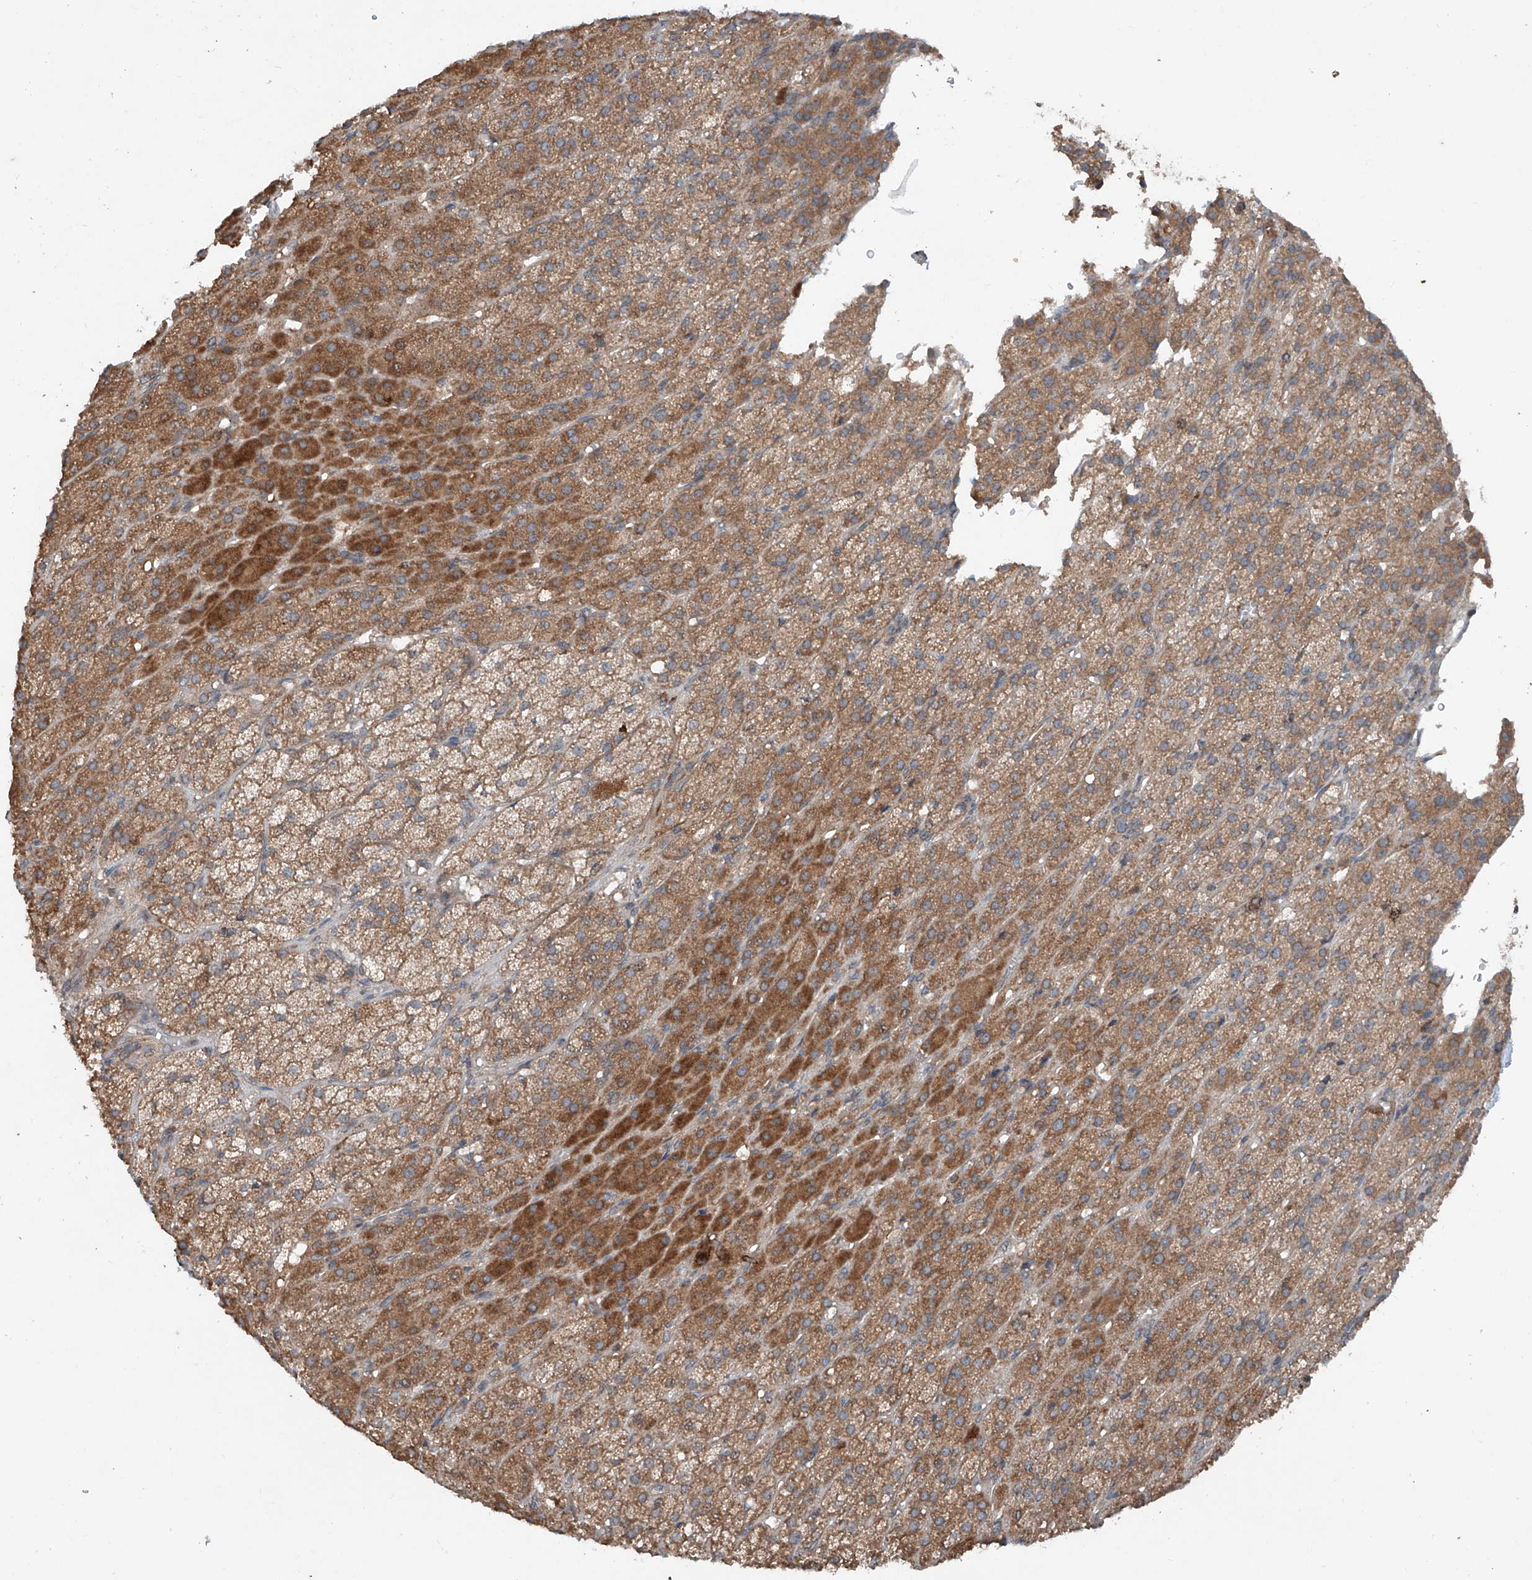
{"staining": {"intensity": "moderate", "quantity": ">75%", "location": "cytoplasmic/membranous"}, "tissue": "adrenal gland", "cell_type": "Glandular cells", "image_type": "normal", "snomed": [{"axis": "morphology", "description": "Normal tissue, NOS"}, {"axis": "topography", "description": "Adrenal gland"}], "caption": "Human adrenal gland stained for a protein (brown) reveals moderate cytoplasmic/membranous positive positivity in approximately >75% of glandular cells.", "gene": "ADAM23", "patient": {"sex": "female", "age": 57}}